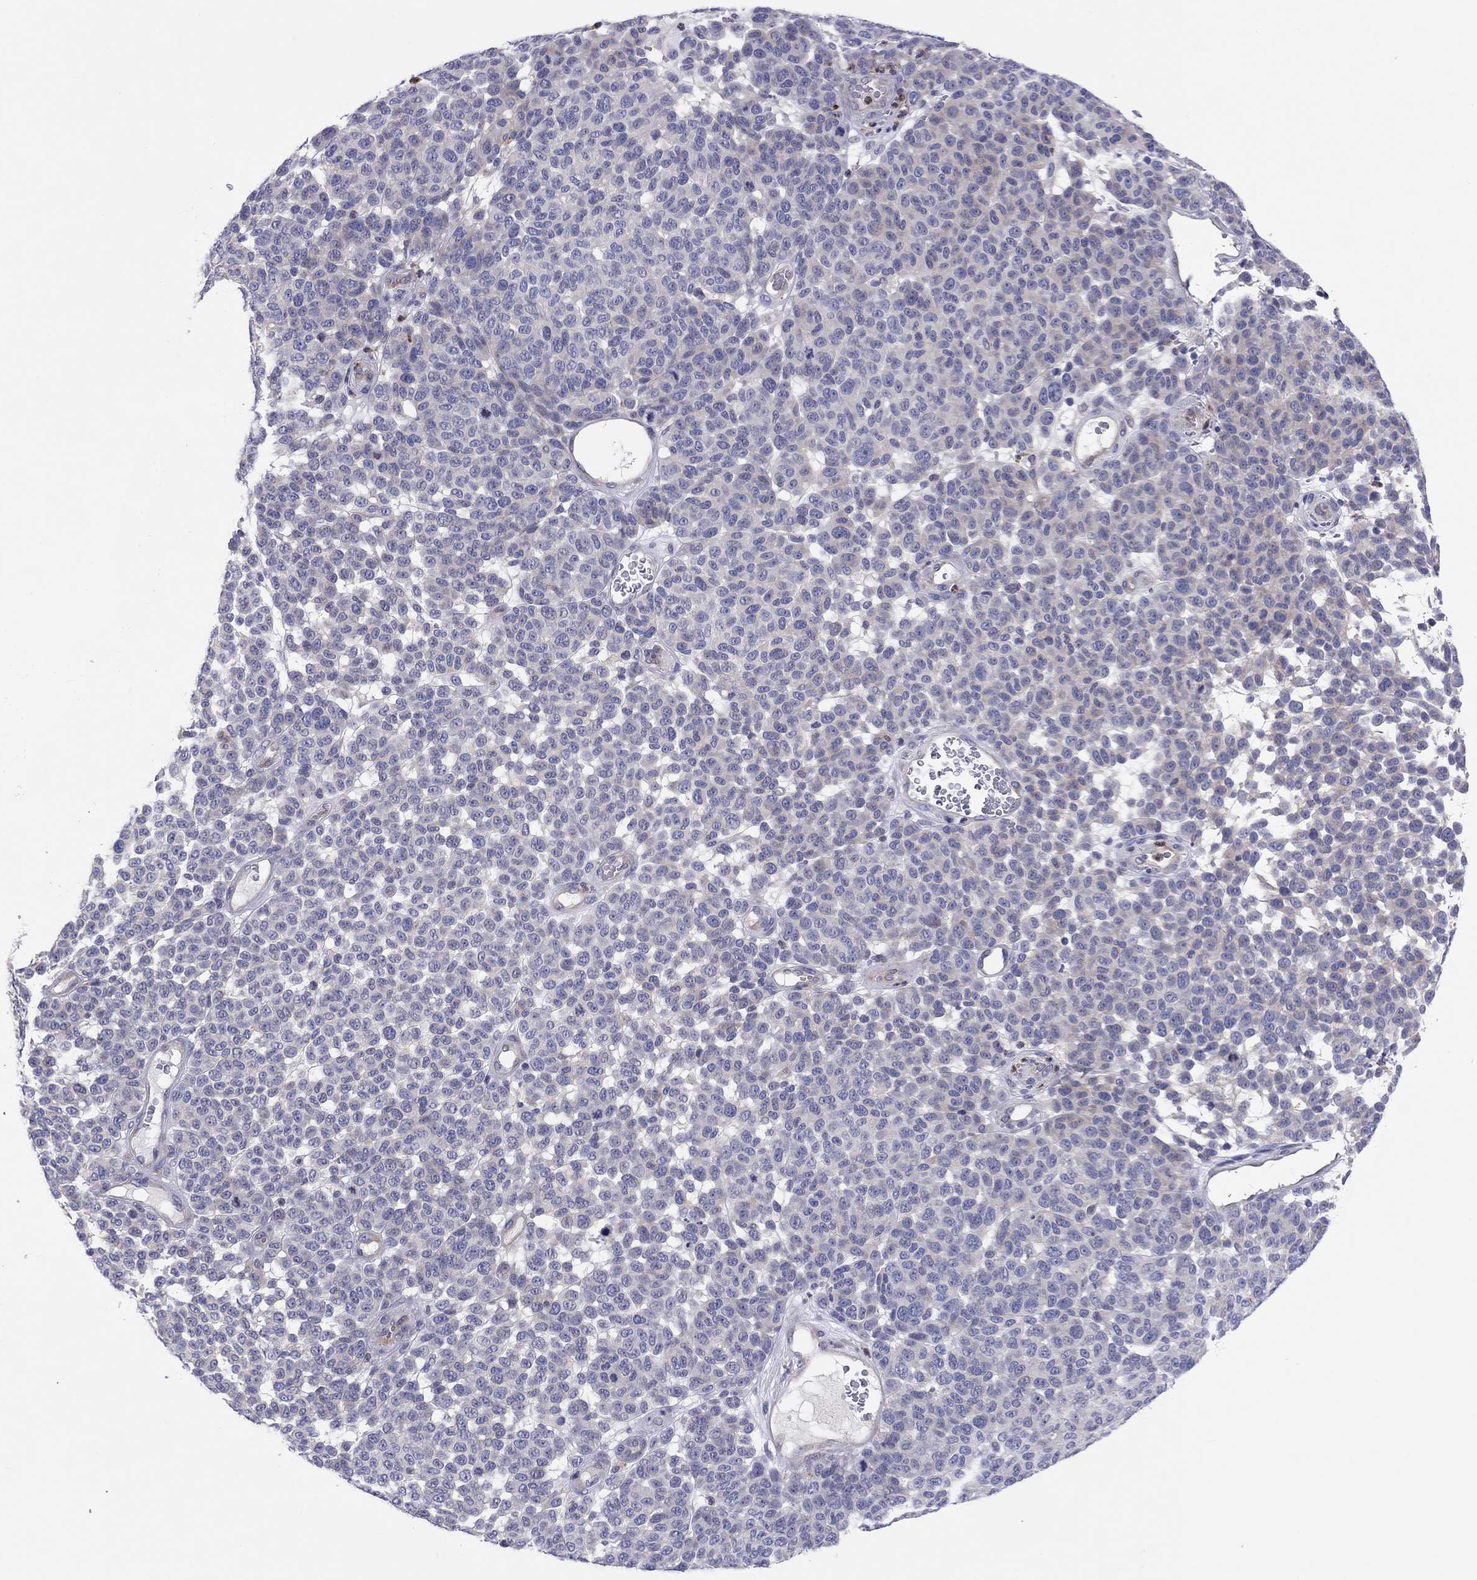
{"staining": {"intensity": "negative", "quantity": "none", "location": "none"}, "tissue": "melanoma", "cell_type": "Tumor cells", "image_type": "cancer", "snomed": [{"axis": "morphology", "description": "Malignant melanoma, NOS"}, {"axis": "topography", "description": "Skin"}], "caption": "Immunohistochemistry histopathology image of neoplastic tissue: human malignant melanoma stained with DAB (3,3'-diaminobenzidine) displays no significant protein positivity in tumor cells.", "gene": "ABCG4", "patient": {"sex": "male", "age": 59}}